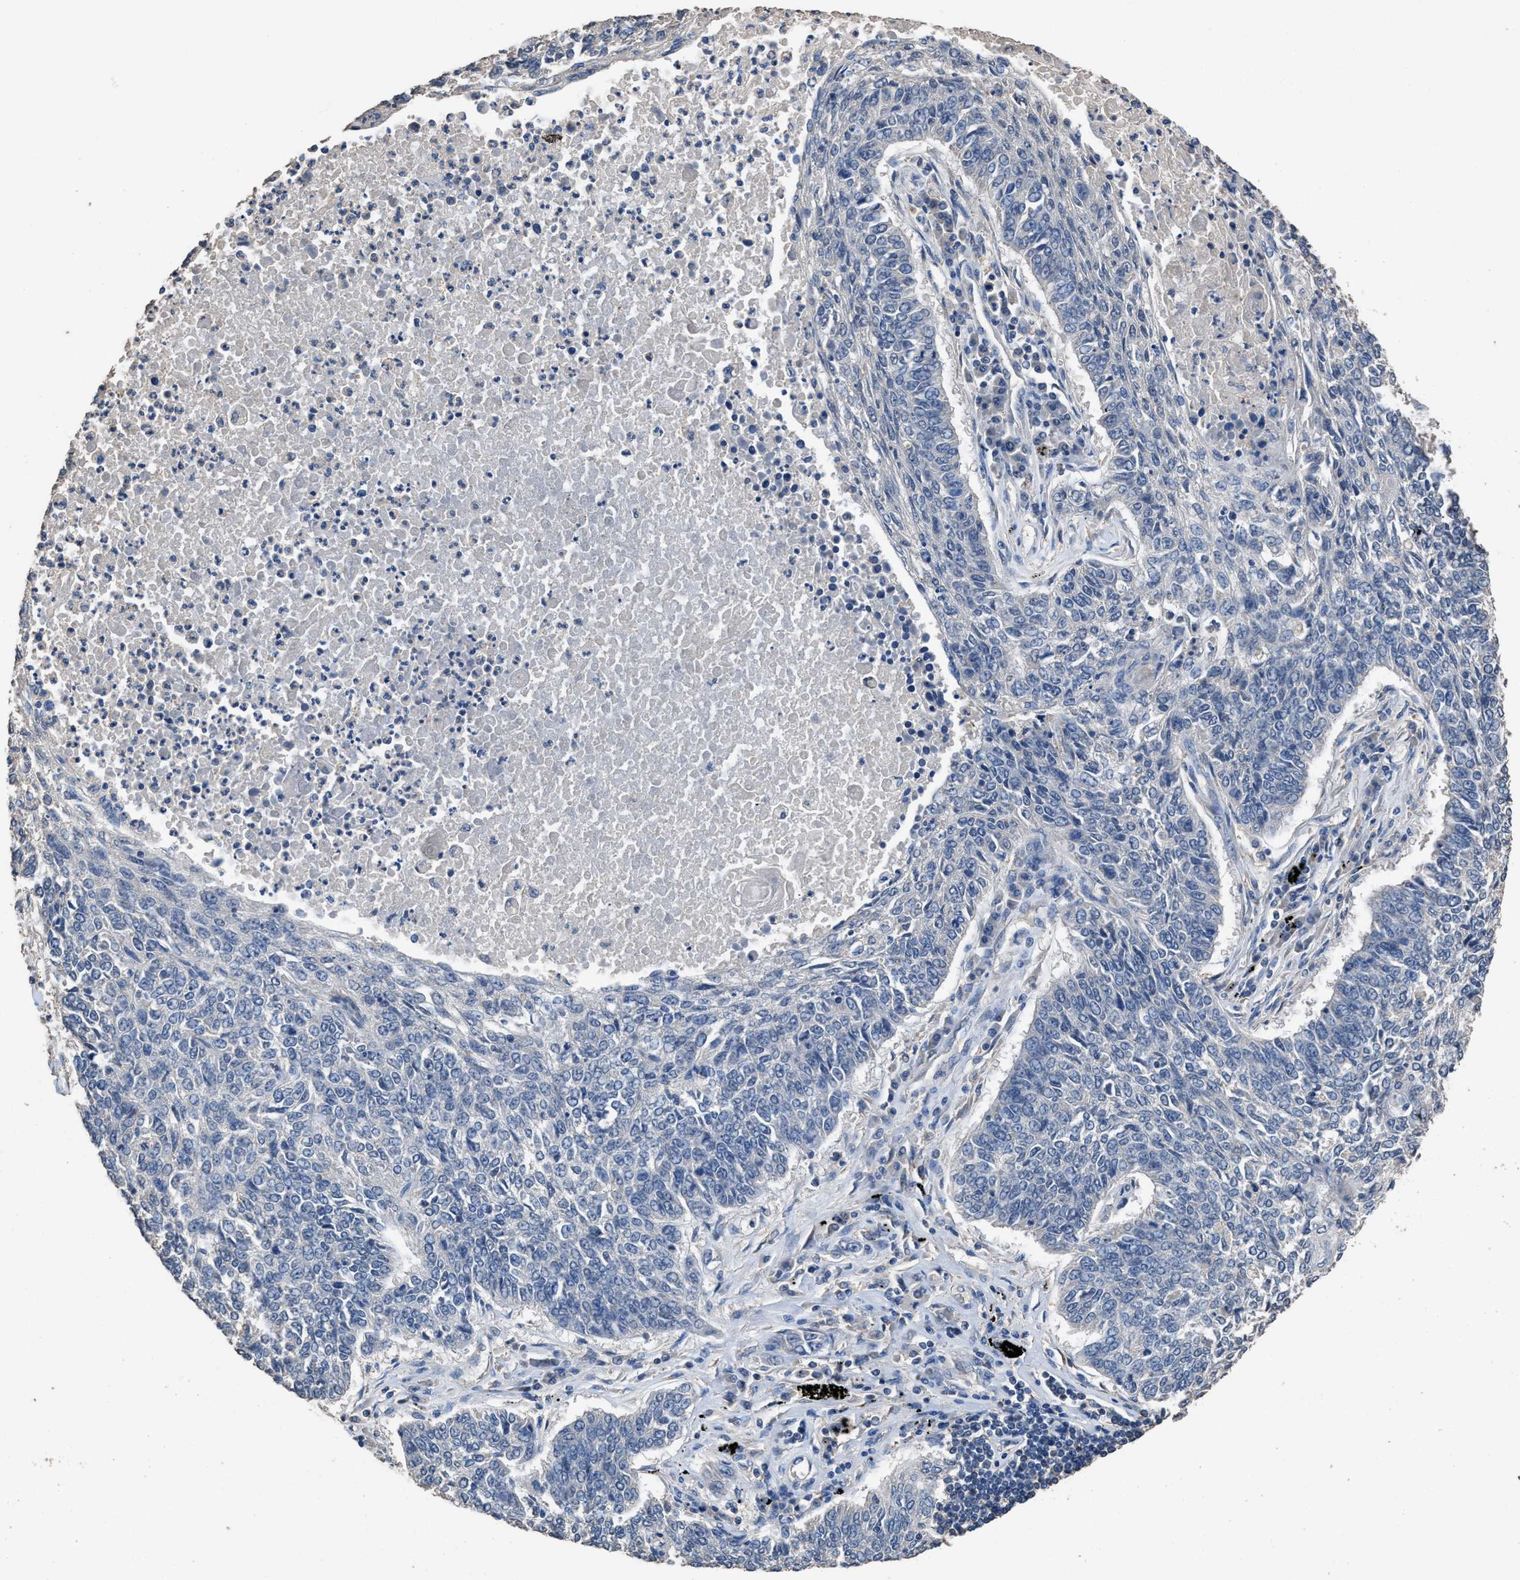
{"staining": {"intensity": "negative", "quantity": "none", "location": "none"}, "tissue": "lung cancer", "cell_type": "Tumor cells", "image_type": "cancer", "snomed": [{"axis": "morphology", "description": "Normal tissue, NOS"}, {"axis": "morphology", "description": "Squamous cell carcinoma, NOS"}, {"axis": "topography", "description": "Cartilage tissue"}, {"axis": "topography", "description": "Bronchus"}, {"axis": "topography", "description": "Lung"}], "caption": "Protein analysis of lung cancer reveals no significant positivity in tumor cells.", "gene": "ITSN1", "patient": {"sex": "female", "age": 49}}